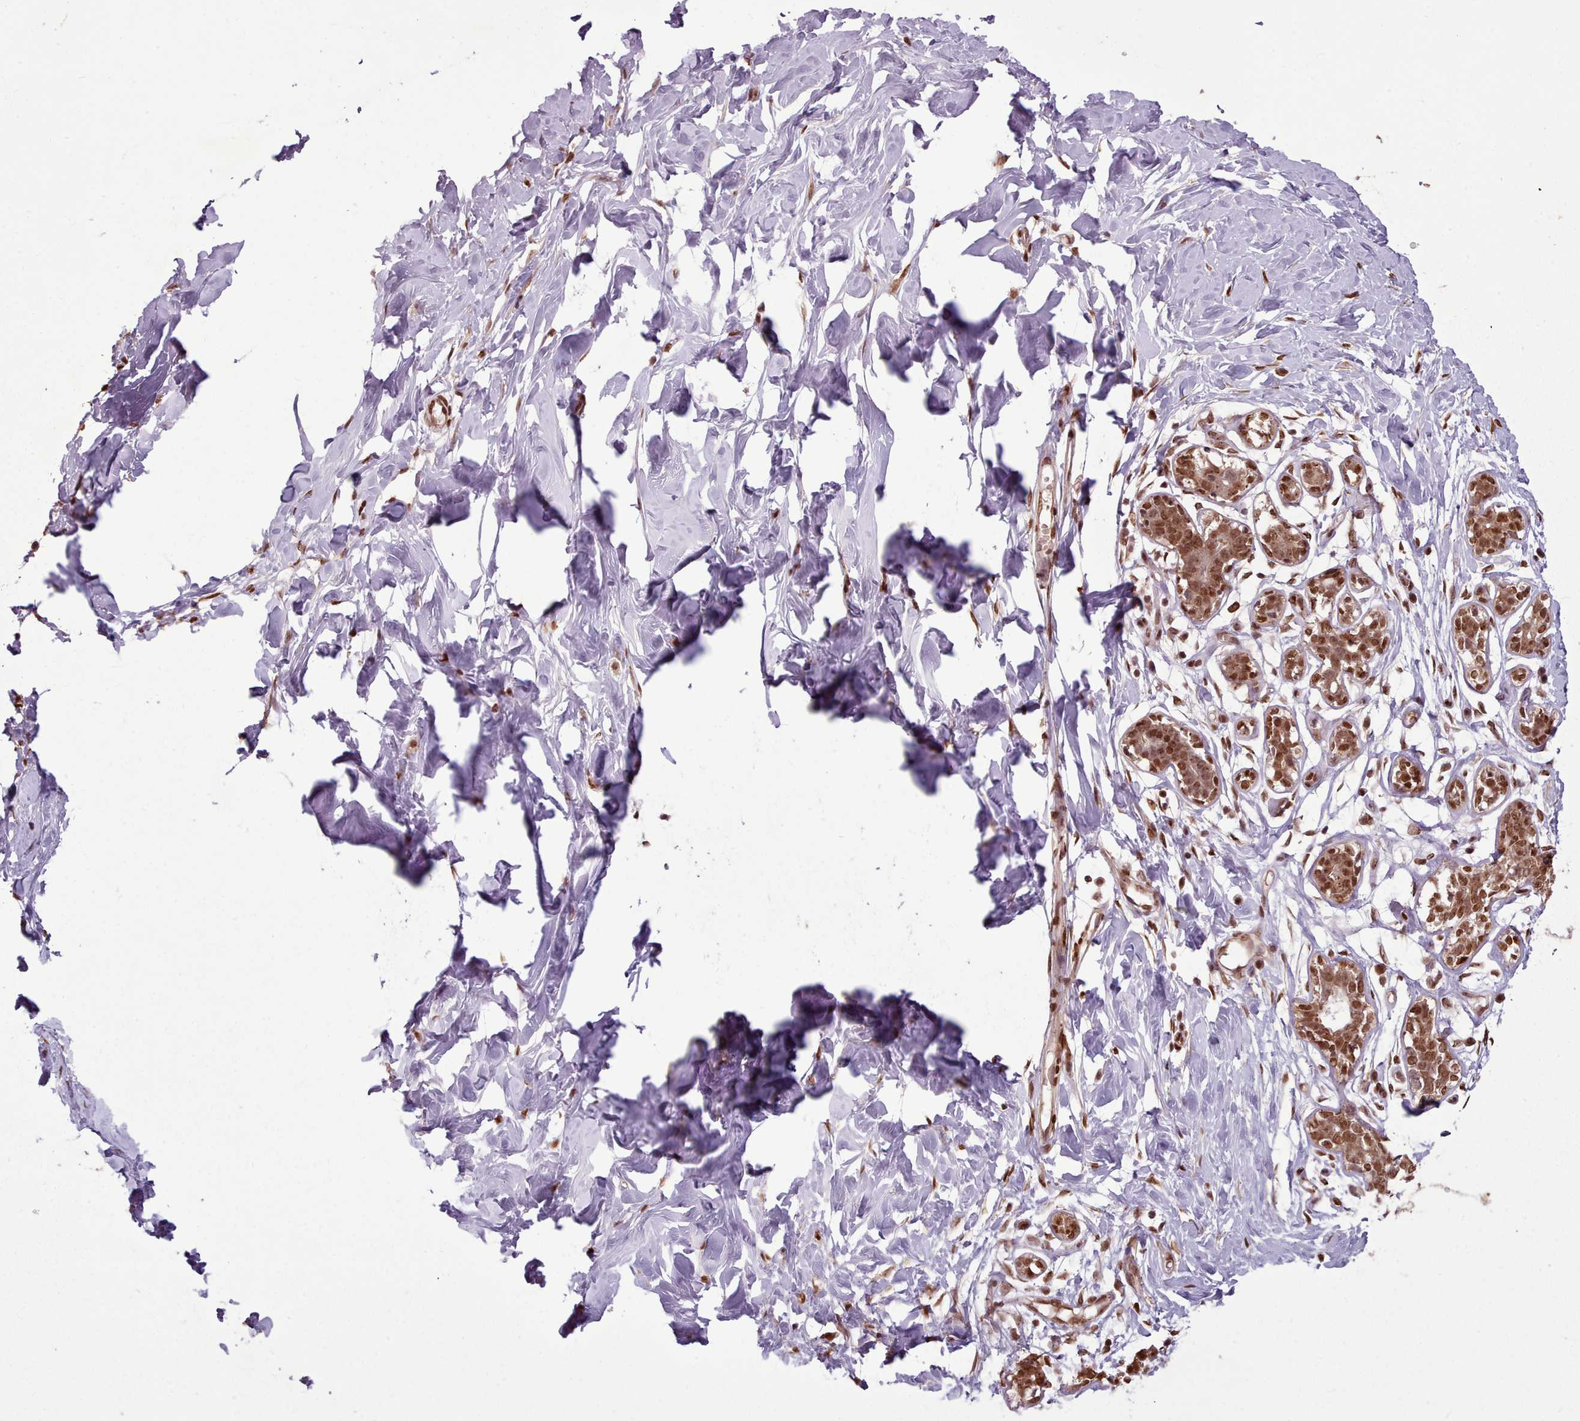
{"staining": {"intensity": "moderate", "quantity": ">75%", "location": "nuclear"}, "tissue": "breast", "cell_type": "Adipocytes", "image_type": "normal", "snomed": [{"axis": "morphology", "description": "Normal tissue, NOS"}, {"axis": "topography", "description": "Breast"}], "caption": "A photomicrograph of human breast stained for a protein displays moderate nuclear brown staining in adipocytes. The protein of interest is shown in brown color, while the nuclei are stained blue.", "gene": "RPS27A", "patient": {"sex": "female", "age": 27}}